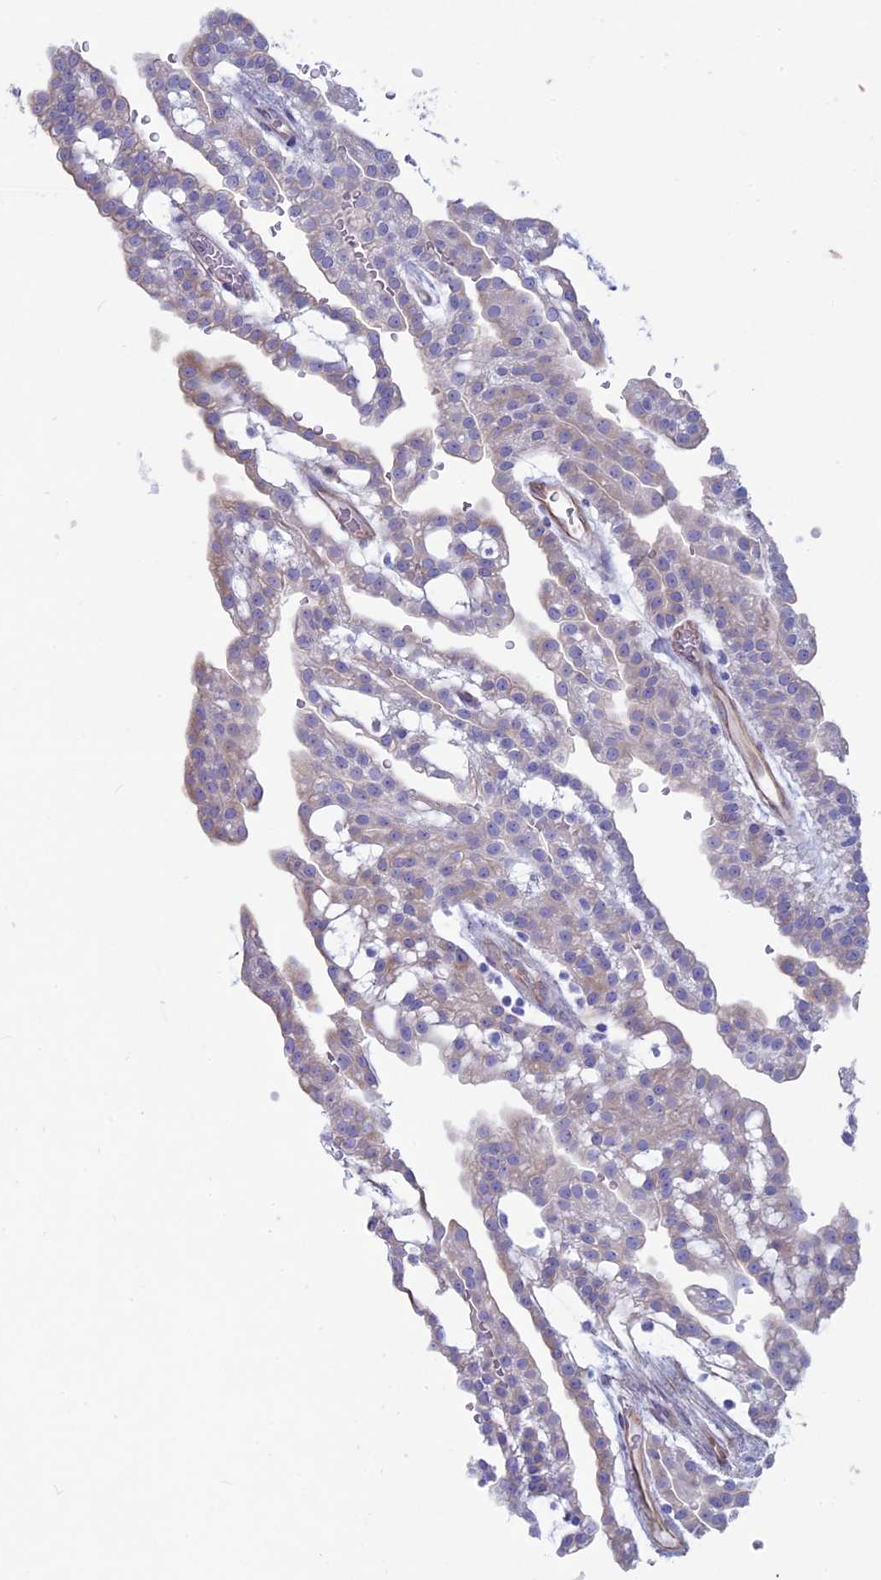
{"staining": {"intensity": "negative", "quantity": "none", "location": "none"}, "tissue": "renal cancer", "cell_type": "Tumor cells", "image_type": "cancer", "snomed": [{"axis": "morphology", "description": "Adenocarcinoma, NOS"}, {"axis": "topography", "description": "Kidney"}], "caption": "Tumor cells are negative for brown protein staining in renal cancer (adenocarcinoma).", "gene": "OR2AE1", "patient": {"sex": "male", "age": 63}}